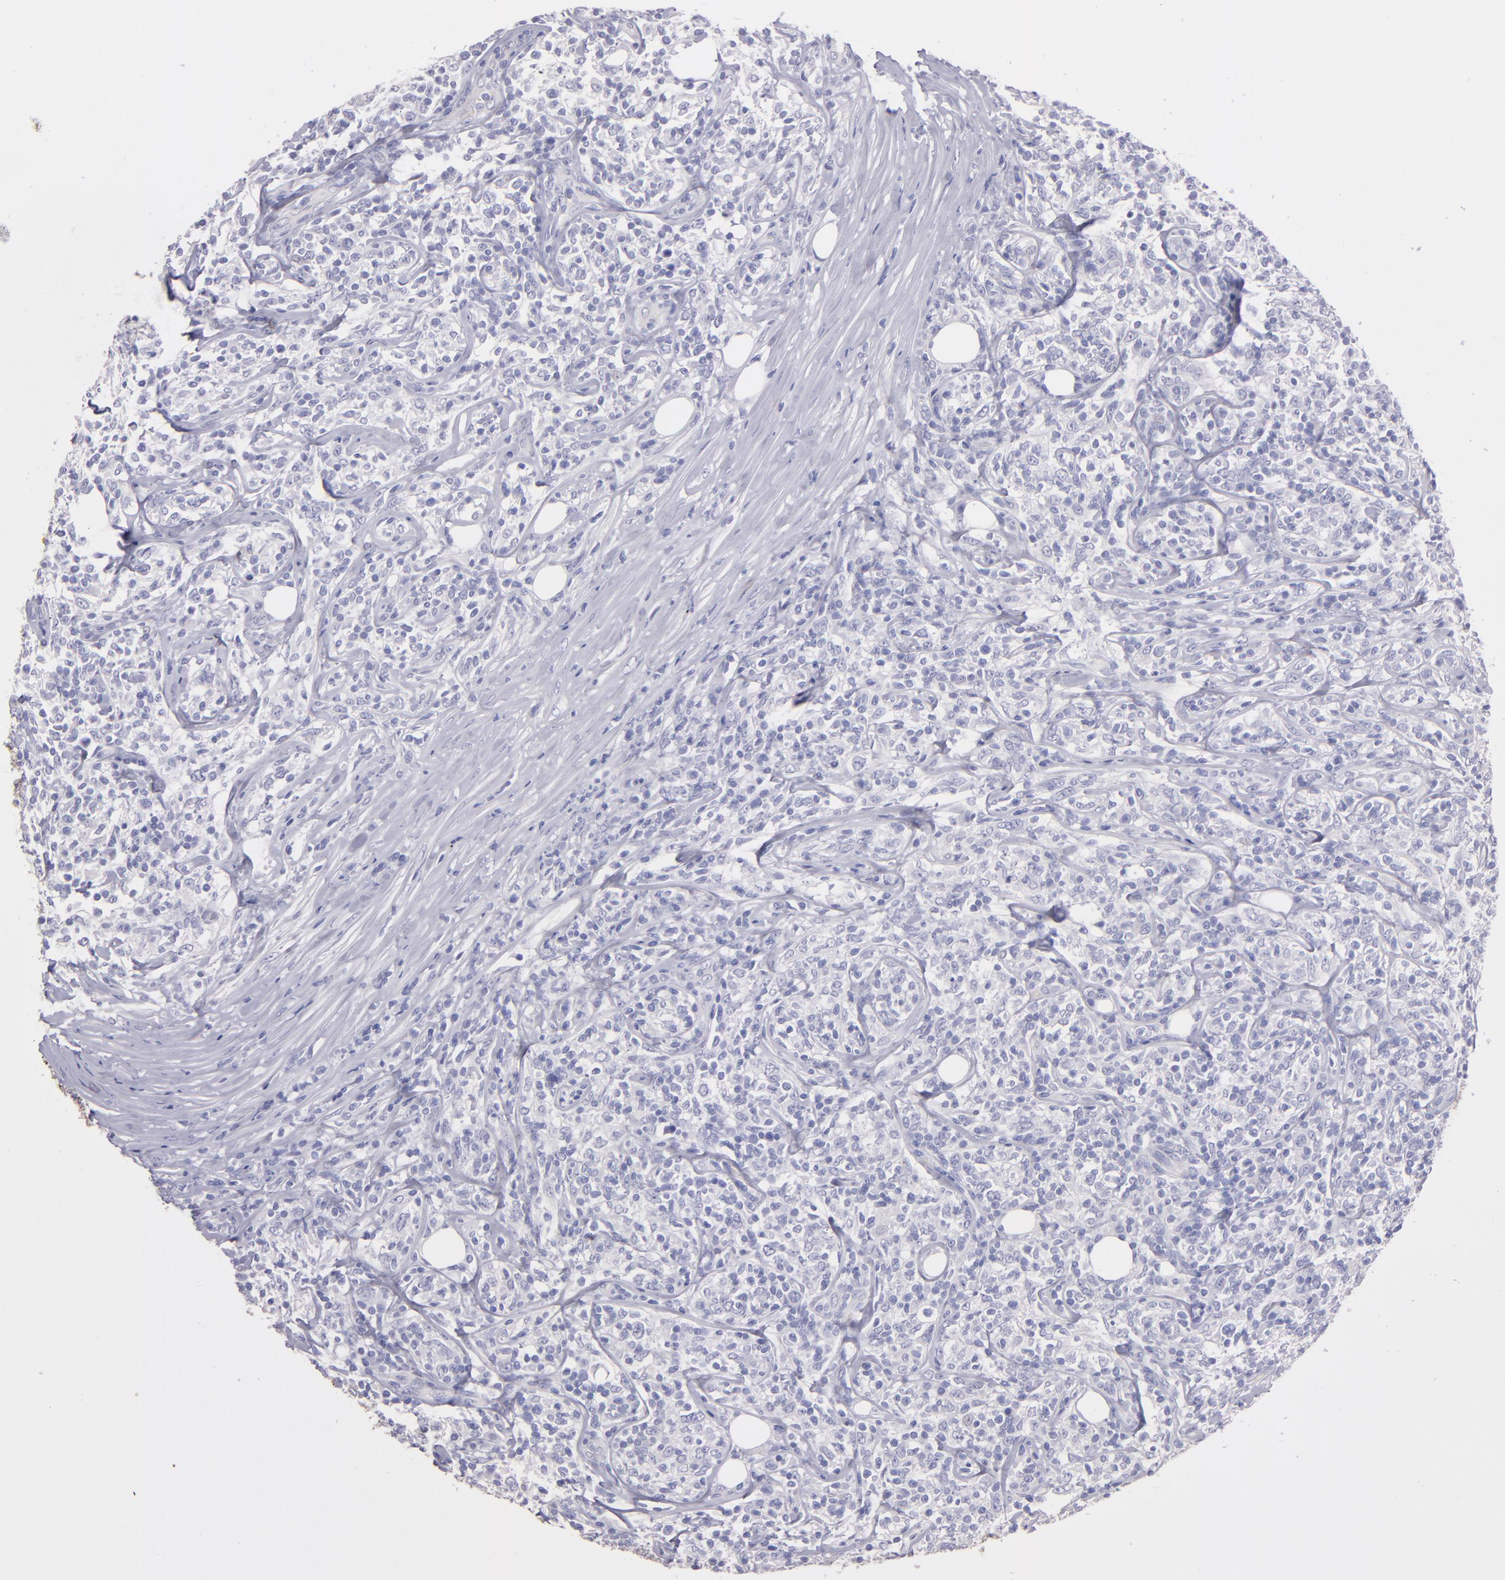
{"staining": {"intensity": "negative", "quantity": "none", "location": "none"}, "tissue": "lymphoma", "cell_type": "Tumor cells", "image_type": "cancer", "snomed": [{"axis": "morphology", "description": "Malignant lymphoma, non-Hodgkin's type, High grade"}, {"axis": "topography", "description": "Lymph node"}], "caption": "DAB (3,3'-diaminobenzidine) immunohistochemical staining of lymphoma shows no significant staining in tumor cells.", "gene": "TG", "patient": {"sex": "female", "age": 84}}